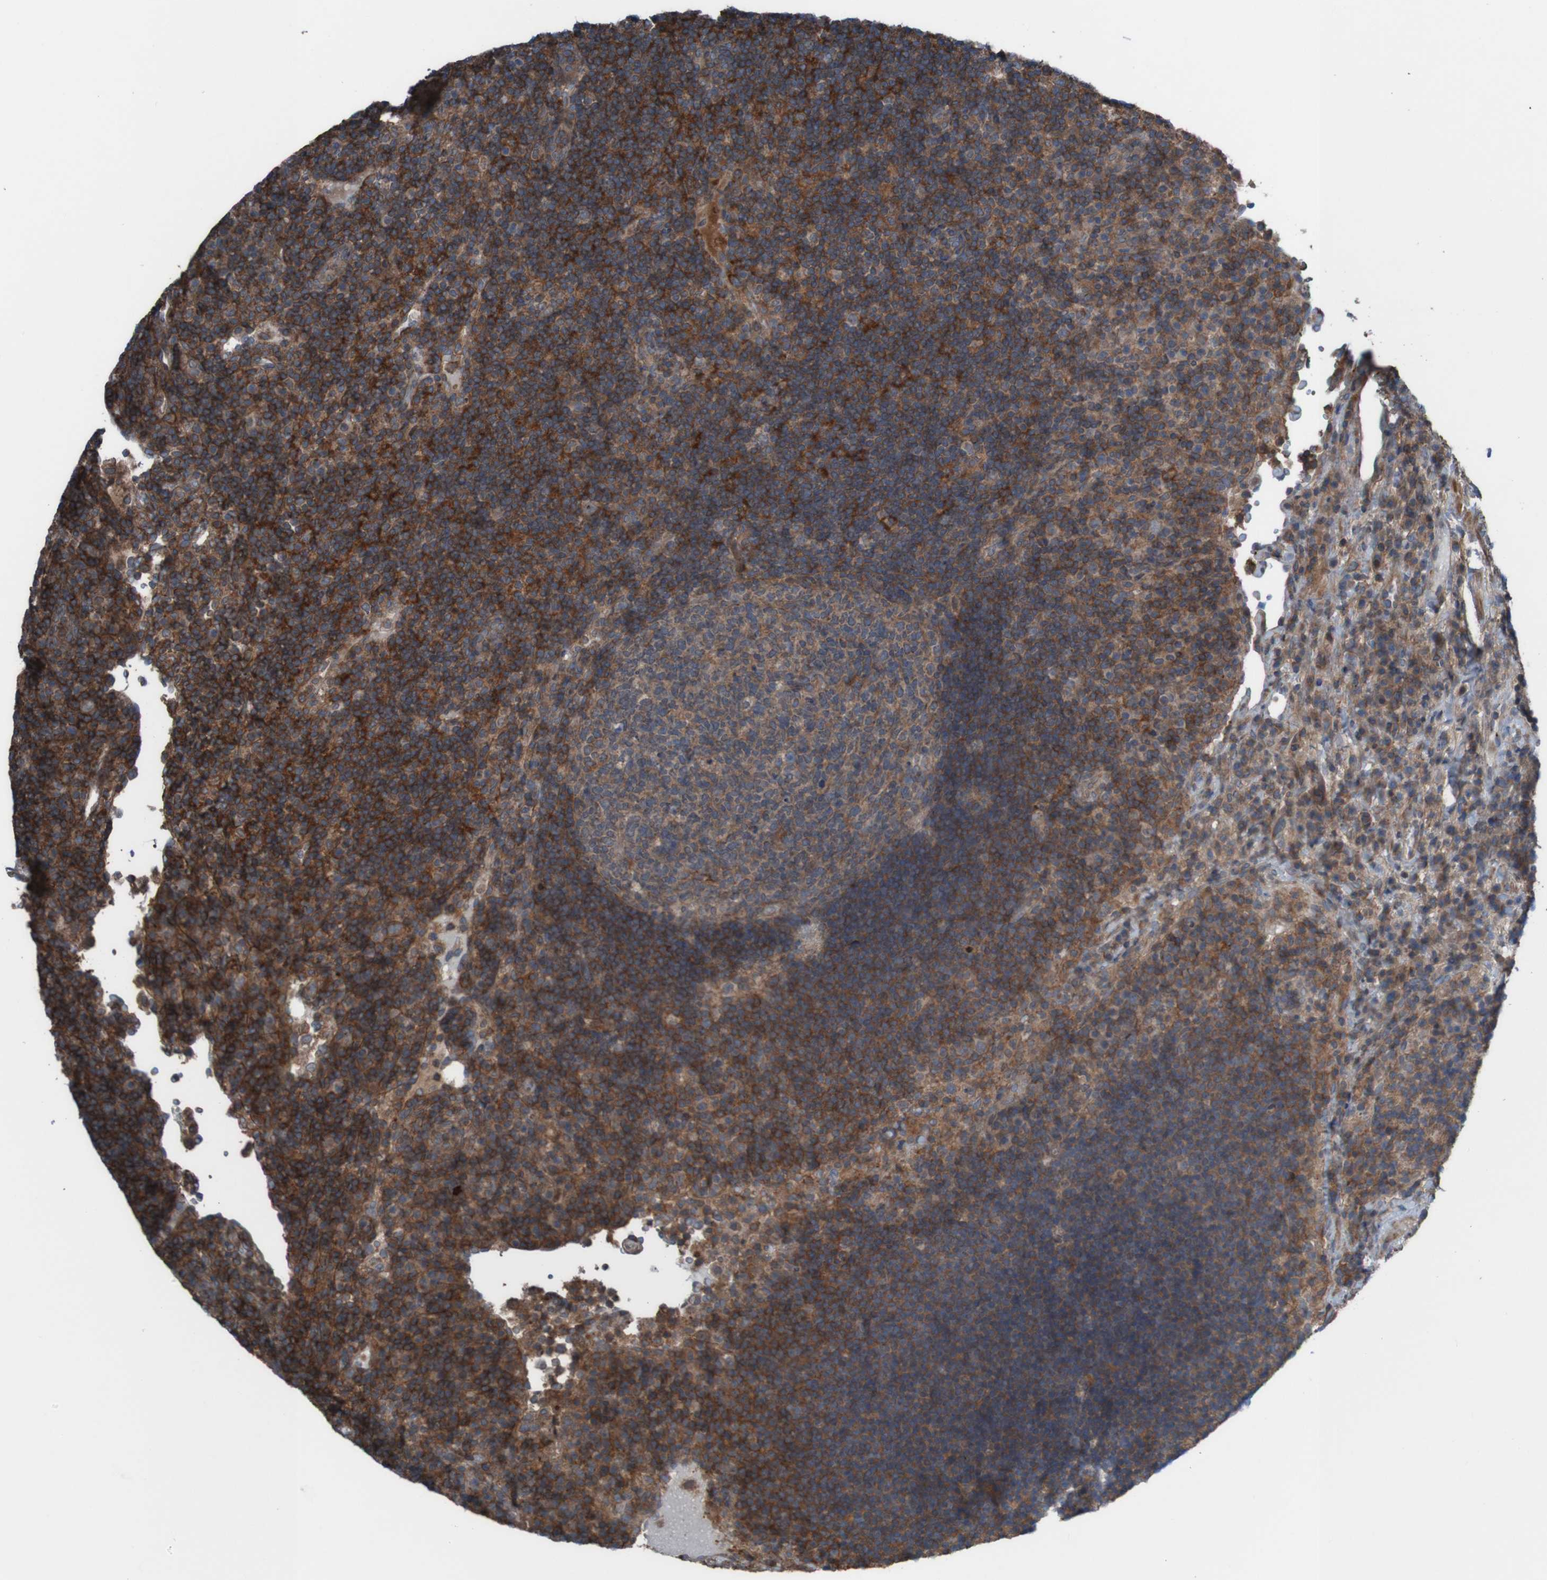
{"staining": {"intensity": "moderate", "quantity": "<25%", "location": "cytoplasmic/membranous,nuclear"}, "tissue": "lymph node", "cell_type": "Germinal center cells", "image_type": "normal", "snomed": [{"axis": "morphology", "description": "Normal tissue, NOS"}, {"axis": "topography", "description": "Lymph node"}], "caption": "Brown immunohistochemical staining in normal lymph node shows moderate cytoplasmic/membranous,nuclear staining in approximately <25% of germinal center cells. Using DAB (3,3'-diaminobenzidine) (brown) and hematoxylin (blue) stains, captured at high magnification using brightfield microscopy.", "gene": "PDGFB", "patient": {"sex": "female", "age": 53}}